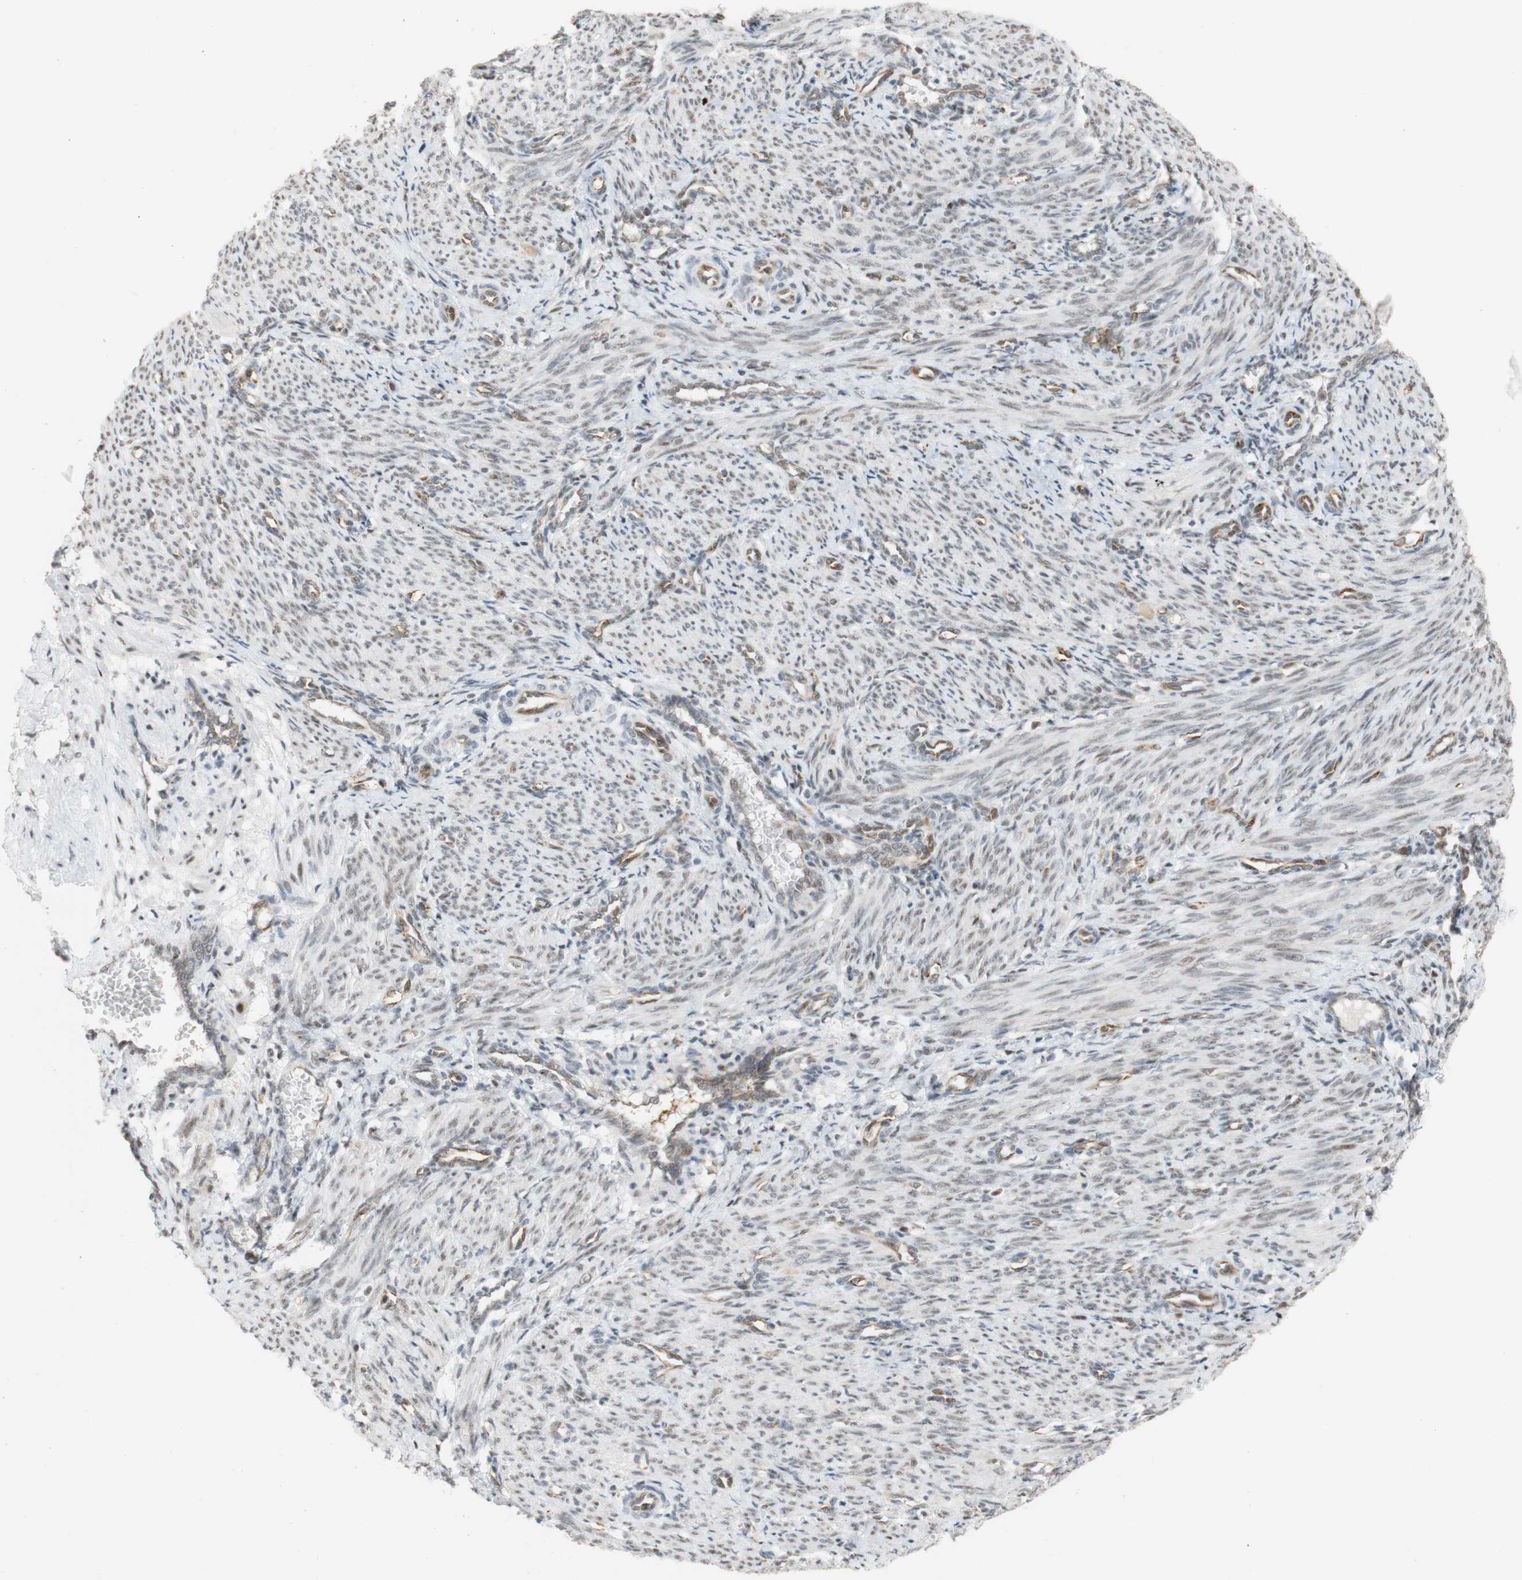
{"staining": {"intensity": "negative", "quantity": "none", "location": "none"}, "tissue": "smooth muscle", "cell_type": "Smooth muscle cells", "image_type": "normal", "snomed": [{"axis": "morphology", "description": "Normal tissue, NOS"}, {"axis": "topography", "description": "Endometrium"}], "caption": "A high-resolution photomicrograph shows immunohistochemistry (IHC) staining of benign smooth muscle, which displays no significant expression in smooth muscle cells. The staining is performed using DAB (3,3'-diaminobenzidine) brown chromogen with nuclei counter-stained in using hematoxylin.", "gene": "SAP18", "patient": {"sex": "female", "age": 33}}